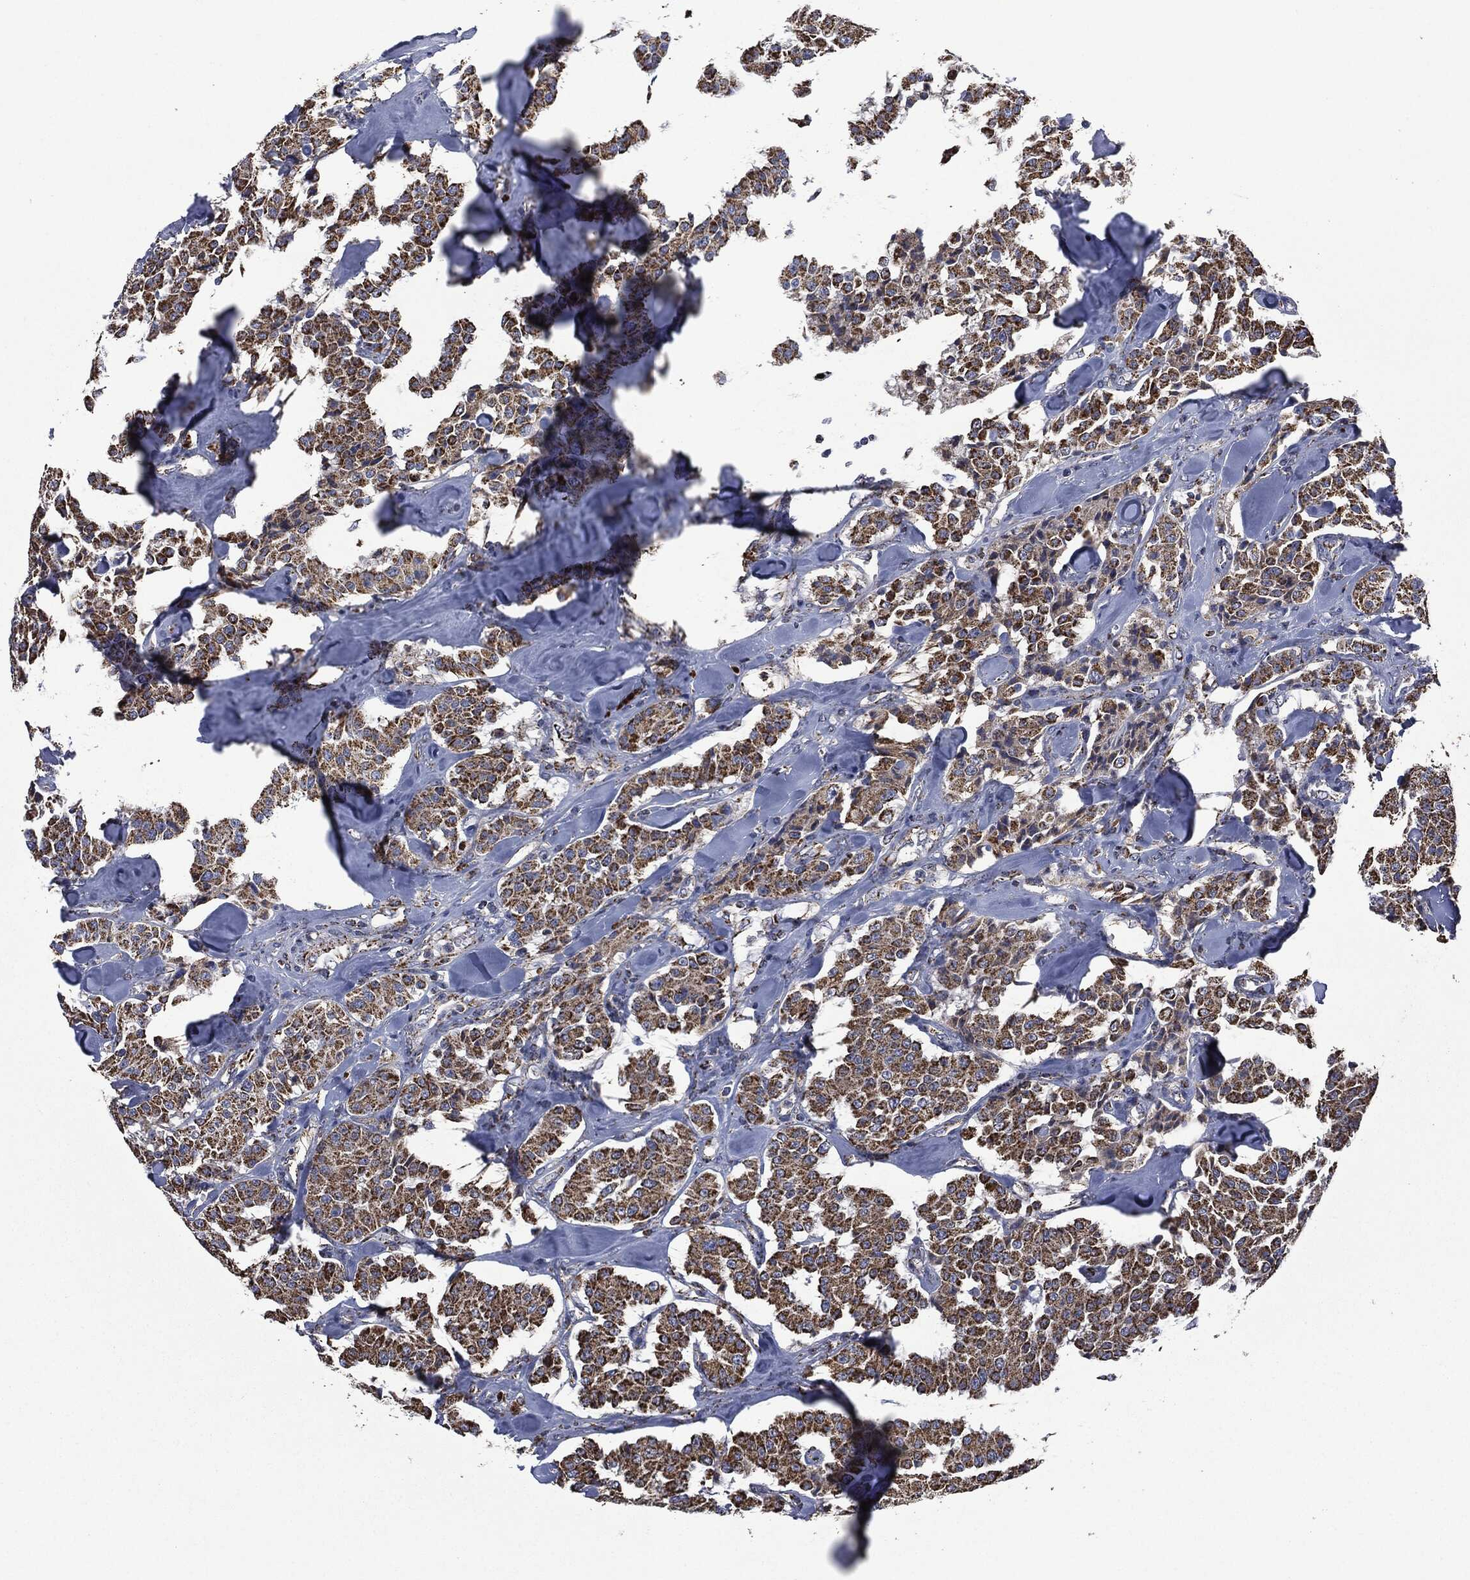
{"staining": {"intensity": "strong", "quantity": ">75%", "location": "cytoplasmic/membranous"}, "tissue": "carcinoid", "cell_type": "Tumor cells", "image_type": "cancer", "snomed": [{"axis": "morphology", "description": "Carcinoid, malignant, NOS"}, {"axis": "topography", "description": "Pancreas"}], "caption": "Carcinoid stained with immunohistochemistry (IHC) demonstrates strong cytoplasmic/membranous positivity in approximately >75% of tumor cells. (DAB = brown stain, brightfield microscopy at high magnification).", "gene": "RYK", "patient": {"sex": "male", "age": 41}}